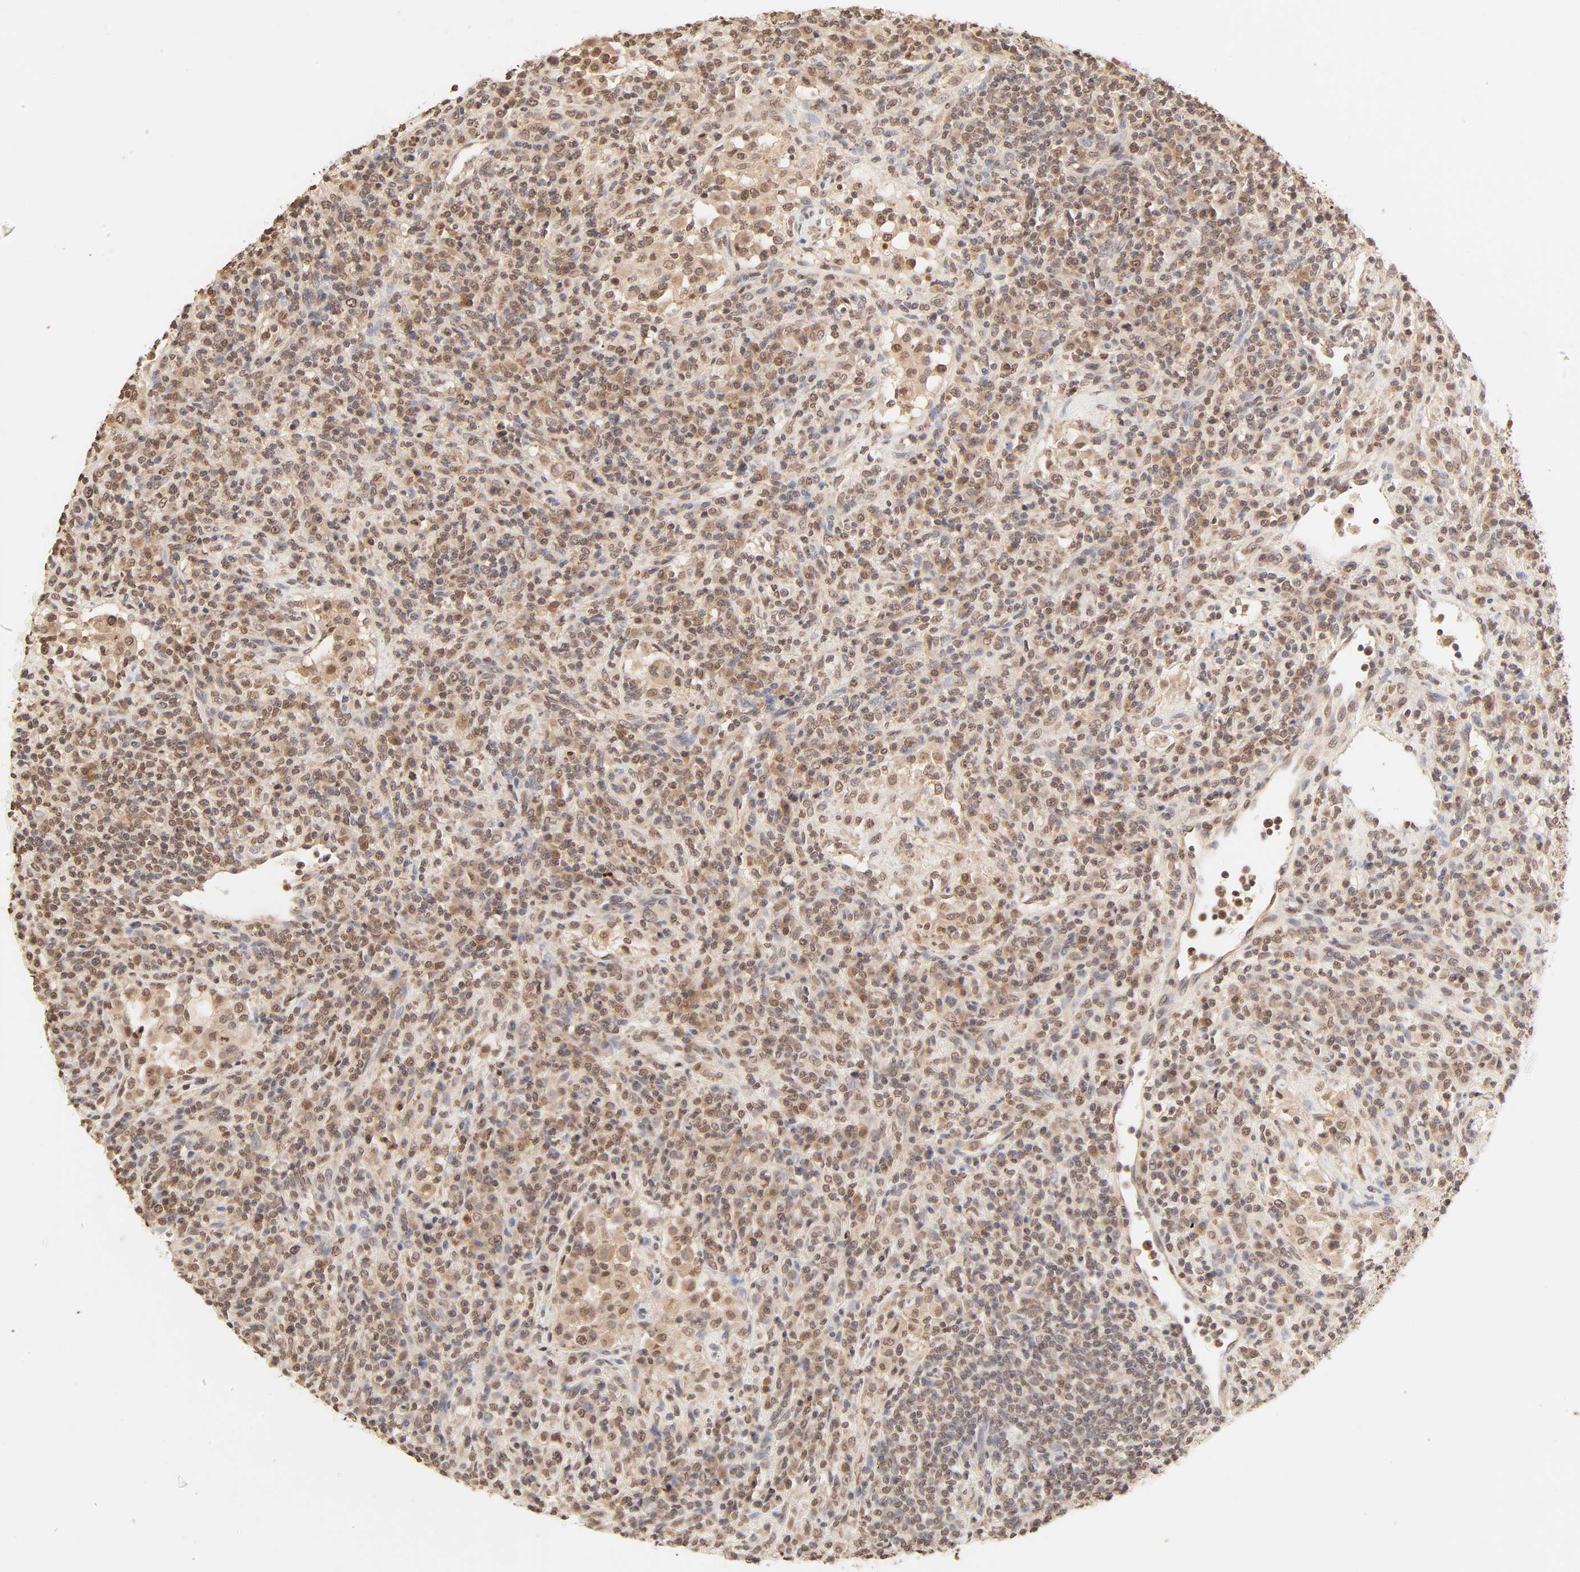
{"staining": {"intensity": "moderate", "quantity": ">75%", "location": "cytoplasmic/membranous,nuclear"}, "tissue": "lymphoma", "cell_type": "Tumor cells", "image_type": "cancer", "snomed": [{"axis": "morphology", "description": "Hodgkin's disease, NOS"}, {"axis": "topography", "description": "Lymph node"}], "caption": "Lymphoma was stained to show a protein in brown. There is medium levels of moderate cytoplasmic/membranous and nuclear expression in approximately >75% of tumor cells.", "gene": "TBL1X", "patient": {"sex": "male", "age": 65}}